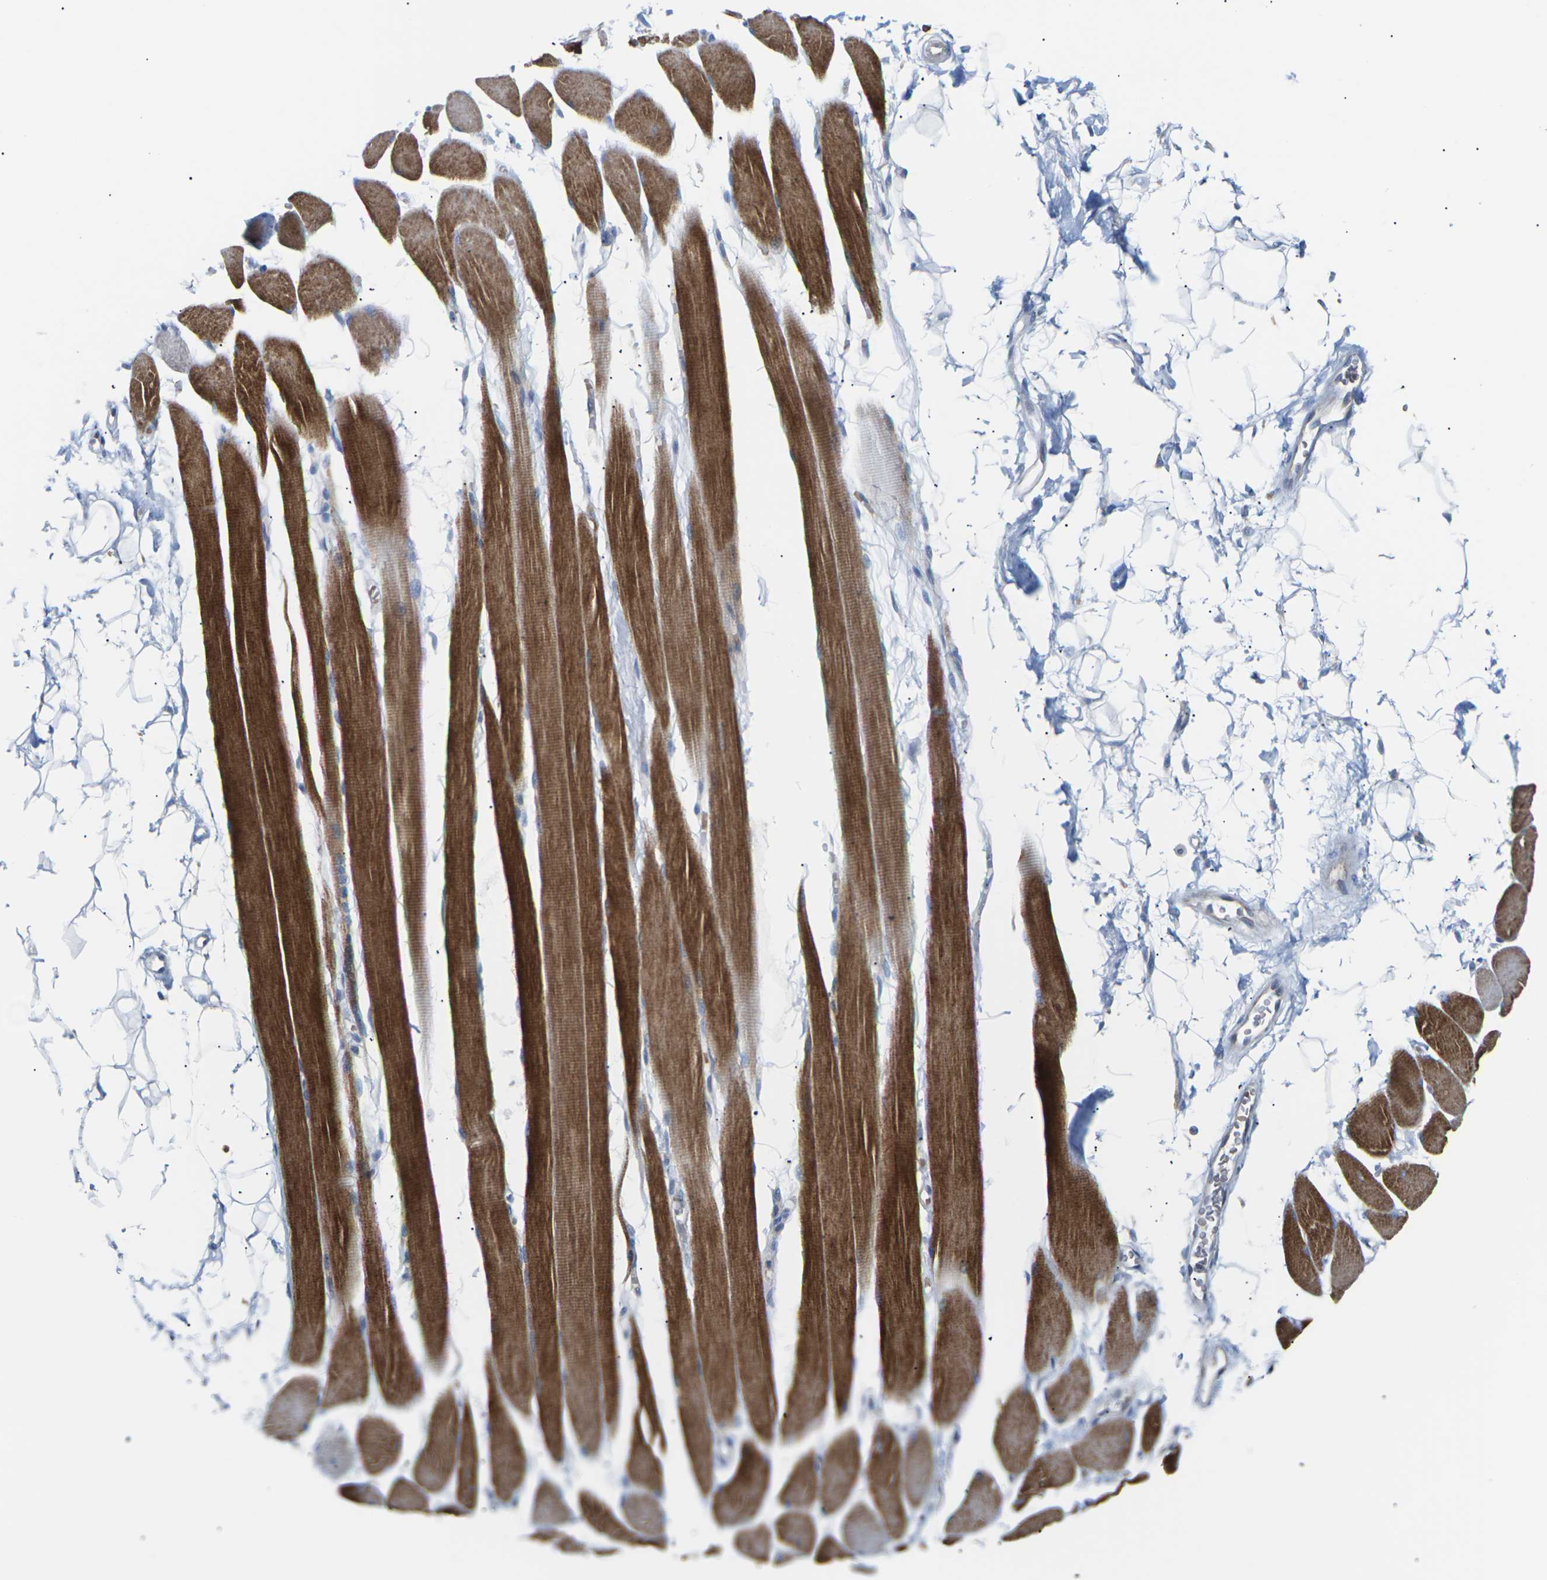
{"staining": {"intensity": "strong", "quantity": ">75%", "location": "cytoplasmic/membranous"}, "tissue": "skeletal muscle", "cell_type": "Myocytes", "image_type": "normal", "snomed": [{"axis": "morphology", "description": "Normal tissue, NOS"}, {"axis": "topography", "description": "Skeletal muscle"}, {"axis": "topography", "description": "Oral tissue"}, {"axis": "topography", "description": "Peripheral nerve tissue"}], "caption": "A histopathology image of skeletal muscle stained for a protein displays strong cytoplasmic/membranous brown staining in myocytes.", "gene": "TMCO4", "patient": {"sex": "female", "age": 84}}